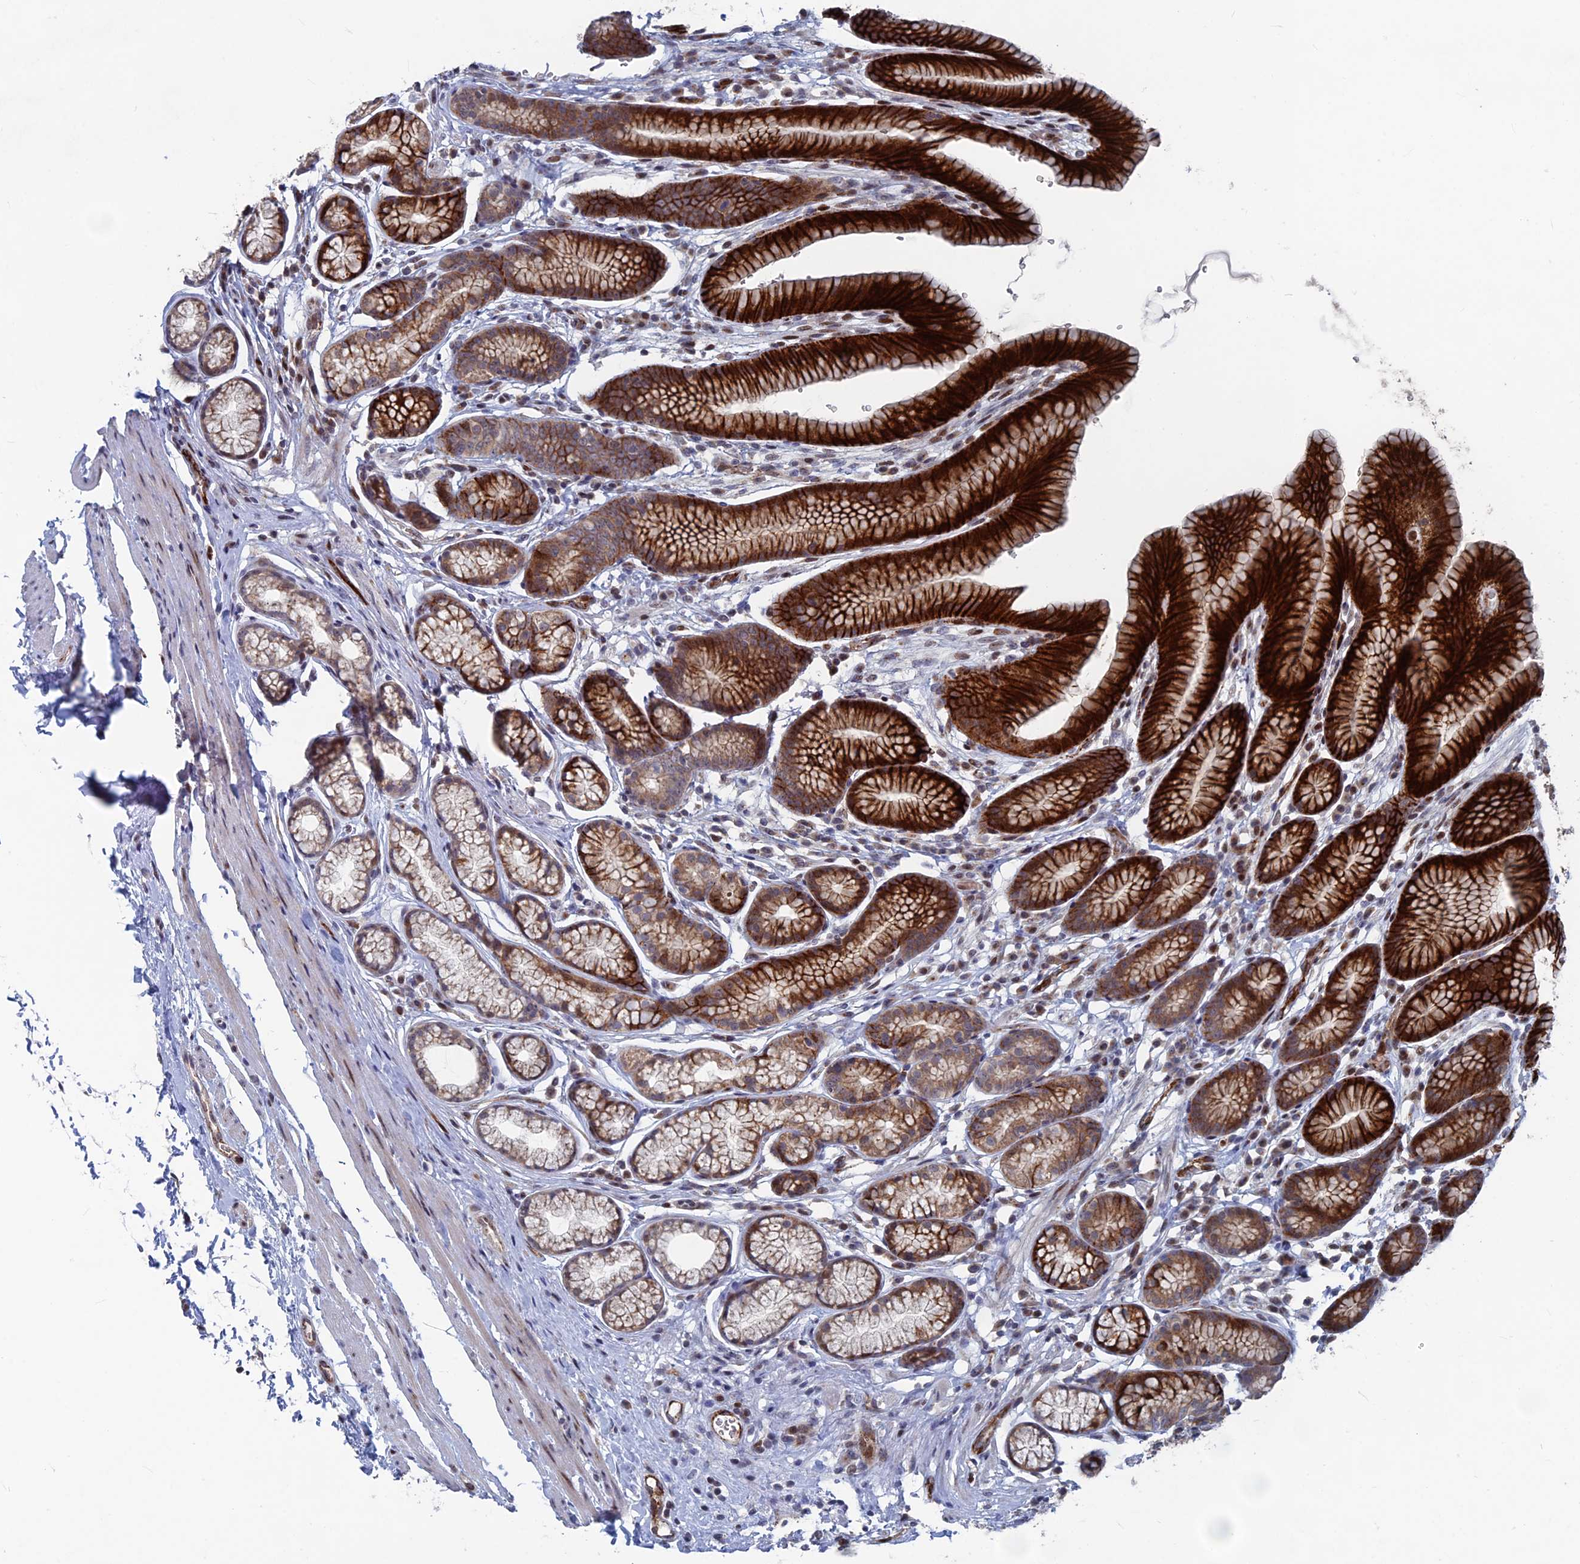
{"staining": {"intensity": "strong", "quantity": ">75%", "location": "cytoplasmic/membranous"}, "tissue": "stomach", "cell_type": "Glandular cells", "image_type": "normal", "snomed": [{"axis": "morphology", "description": "Normal tissue, NOS"}, {"axis": "topography", "description": "Stomach"}], "caption": "Immunohistochemical staining of benign human stomach displays high levels of strong cytoplasmic/membranous positivity in approximately >75% of glandular cells.", "gene": "SH3D21", "patient": {"sex": "male", "age": 42}}